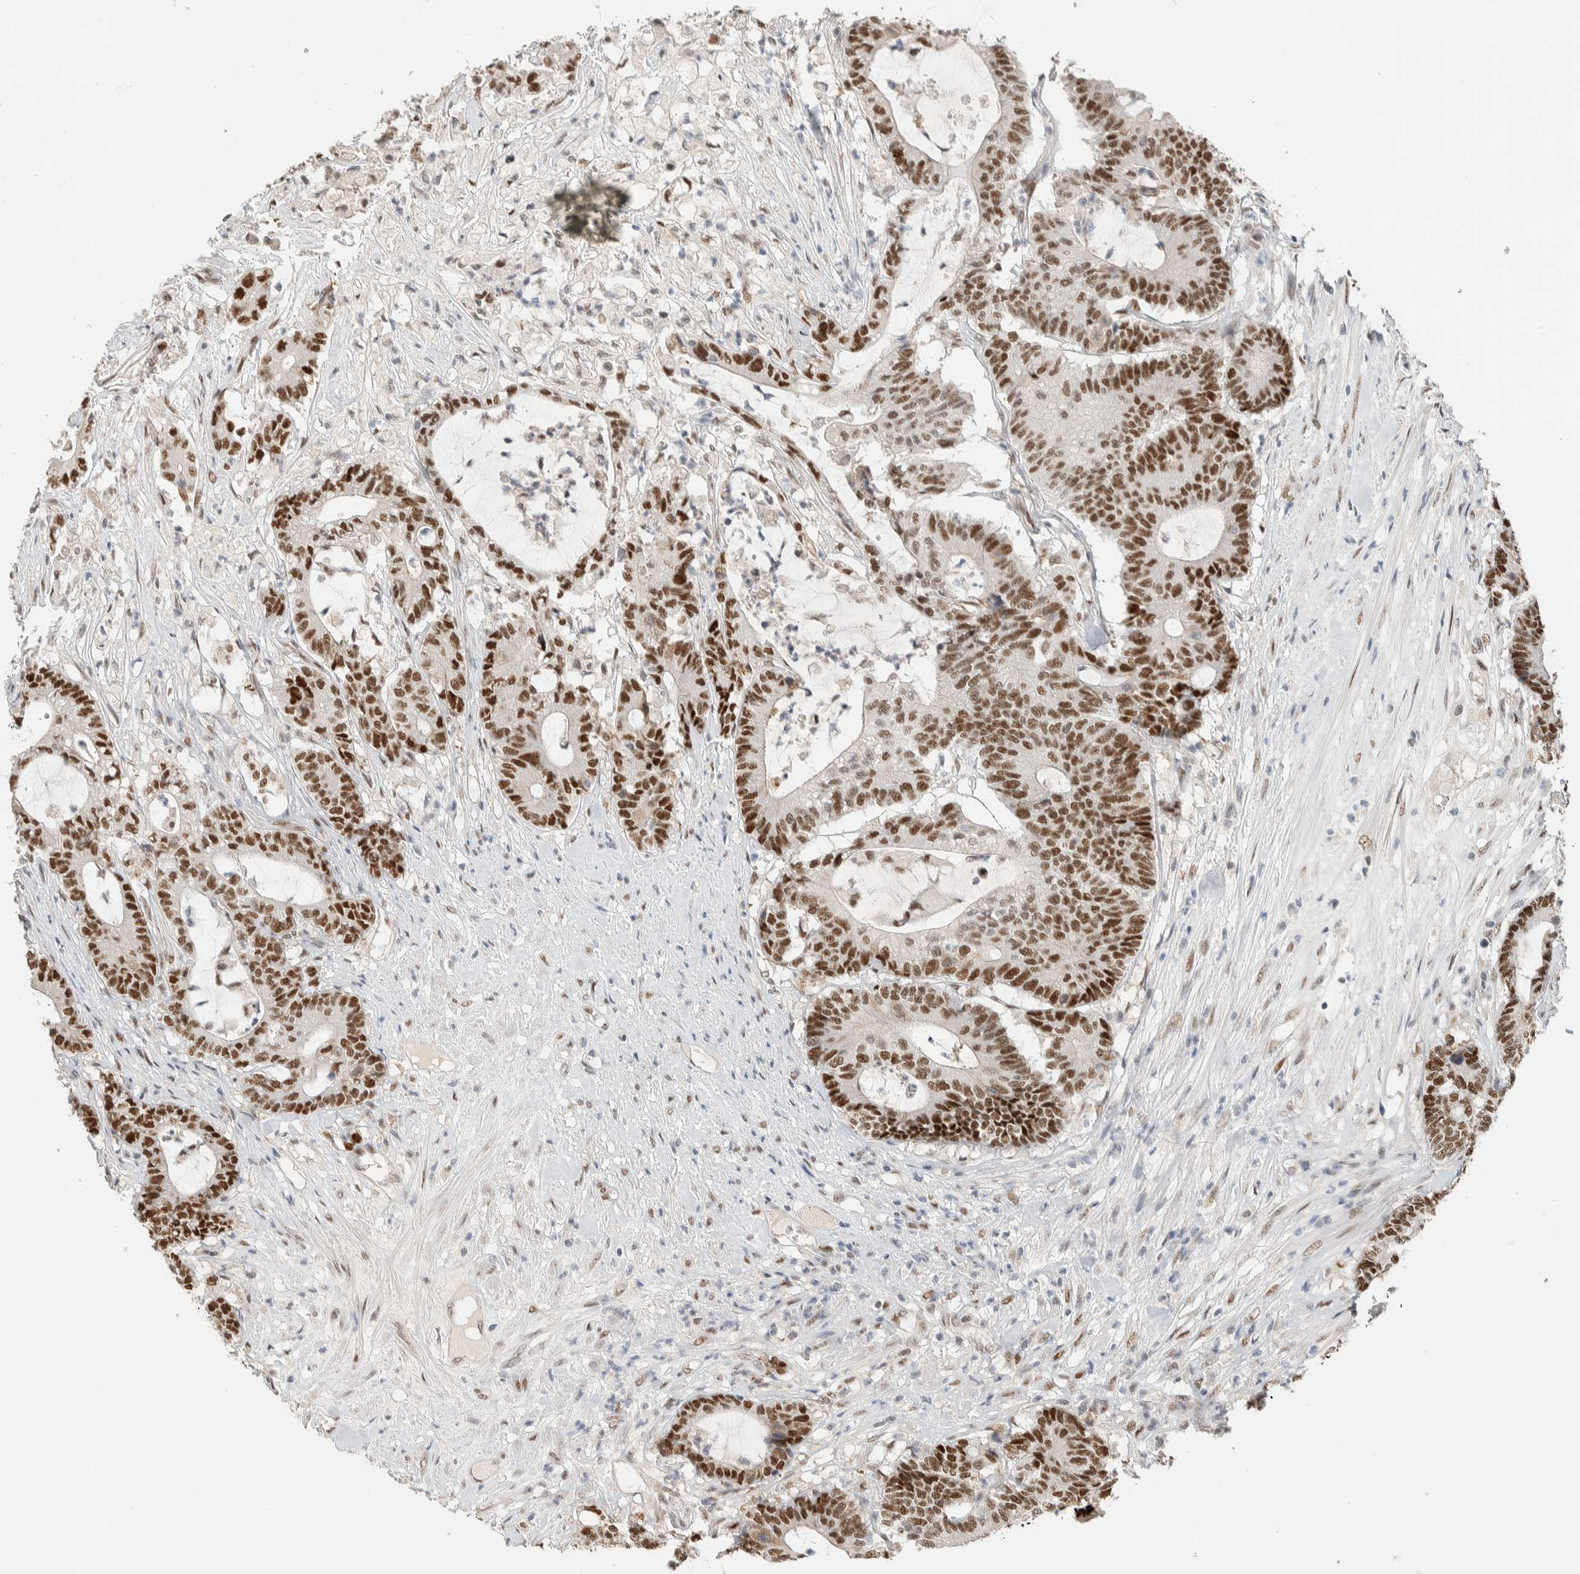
{"staining": {"intensity": "strong", "quantity": ">75%", "location": "nuclear"}, "tissue": "colorectal cancer", "cell_type": "Tumor cells", "image_type": "cancer", "snomed": [{"axis": "morphology", "description": "Adenocarcinoma, NOS"}, {"axis": "topography", "description": "Colon"}], "caption": "An immunohistochemistry micrograph of tumor tissue is shown. Protein staining in brown highlights strong nuclear positivity in colorectal cancer within tumor cells.", "gene": "PUS7", "patient": {"sex": "female", "age": 84}}